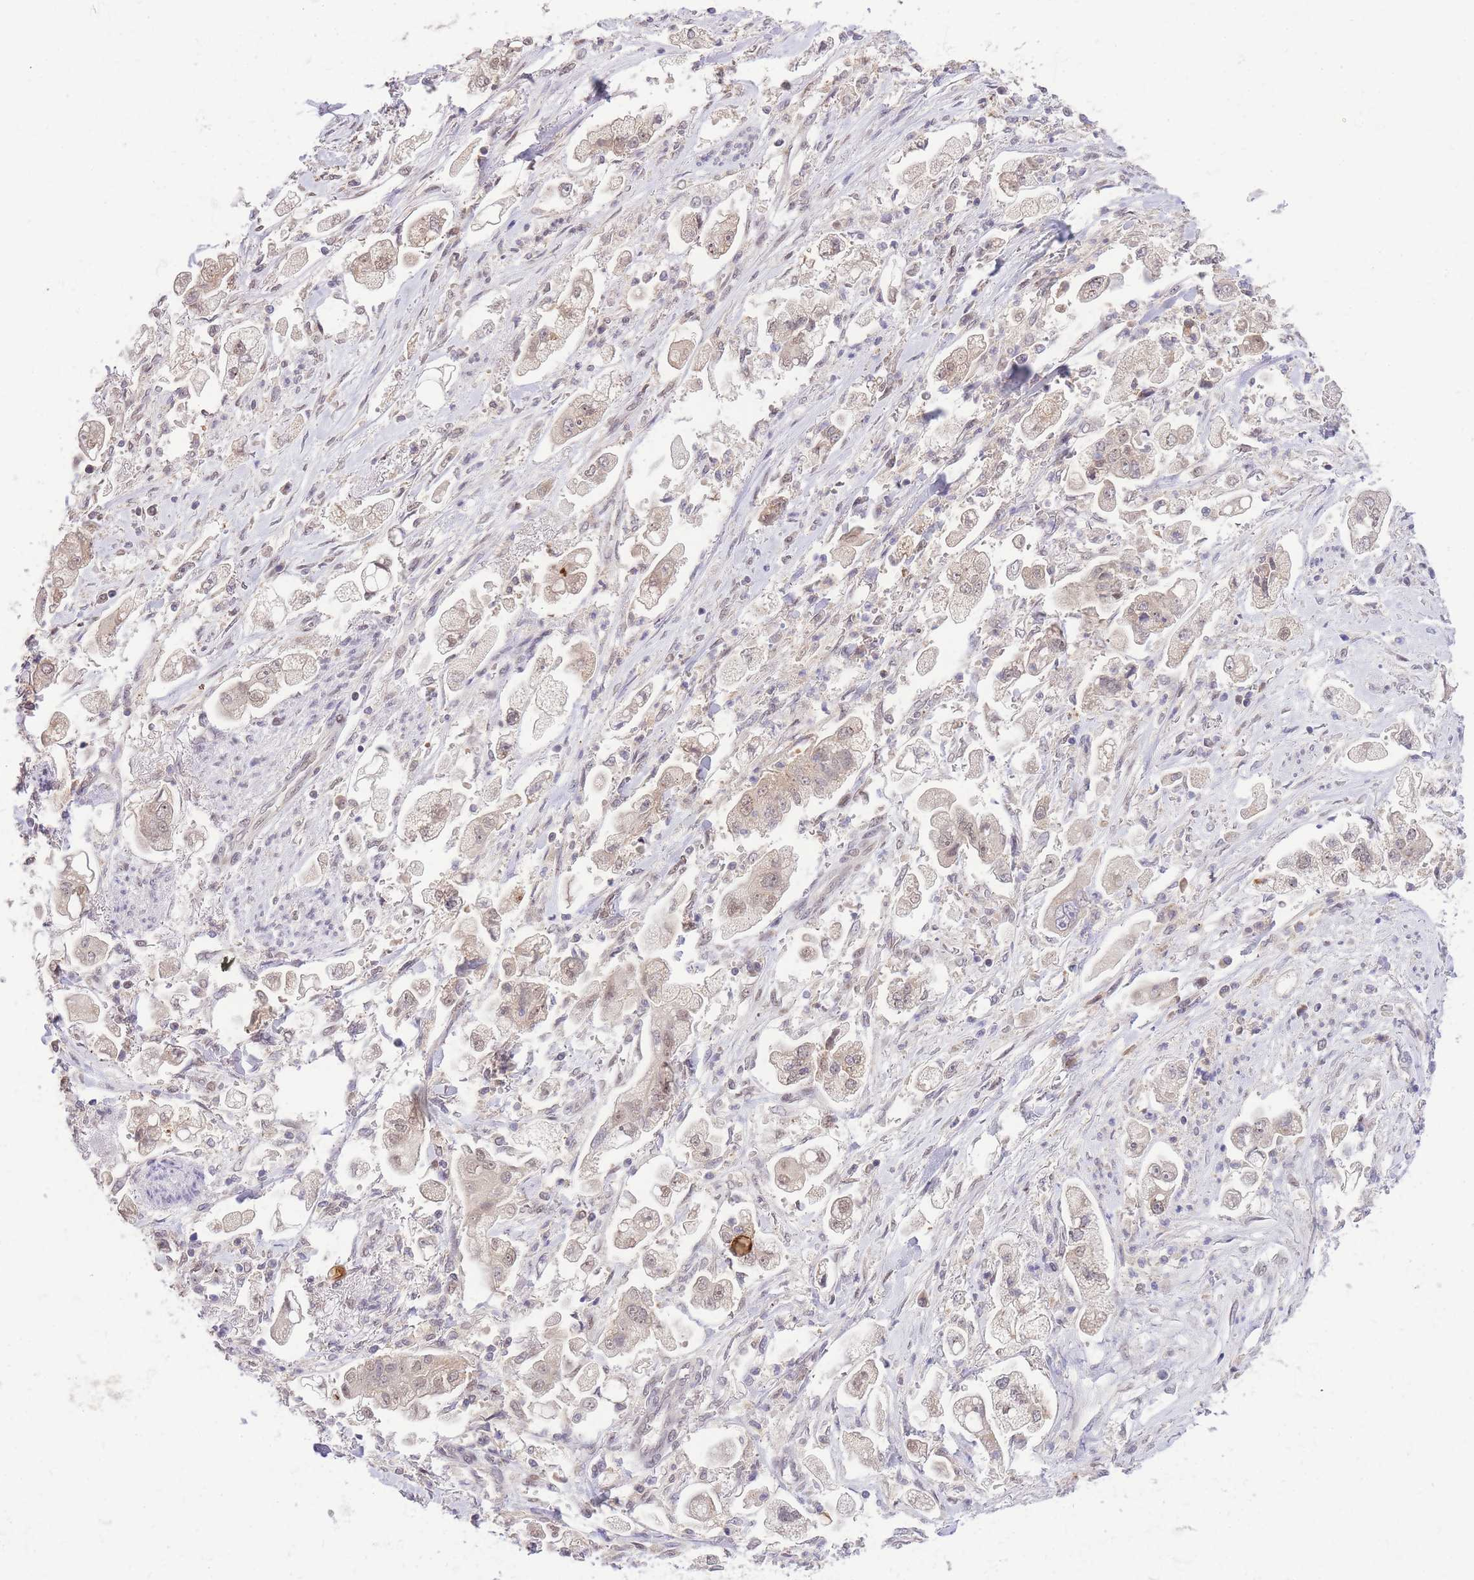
{"staining": {"intensity": "weak", "quantity": "<25%", "location": "nuclear"}, "tissue": "stomach cancer", "cell_type": "Tumor cells", "image_type": "cancer", "snomed": [{"axis": "morphology", "description": "Adenocarcinoma, NOS"}, {"axis": "topography", "description": "Stomach"}], "caption": "An IHC photomicrograph of adenocarcinoma (stomach) is shown. There is no staining in tumor cells of adenocarcinoma (stomach).", "gene": "PUS10", "patient": {"sex": "male", "age": 62}}